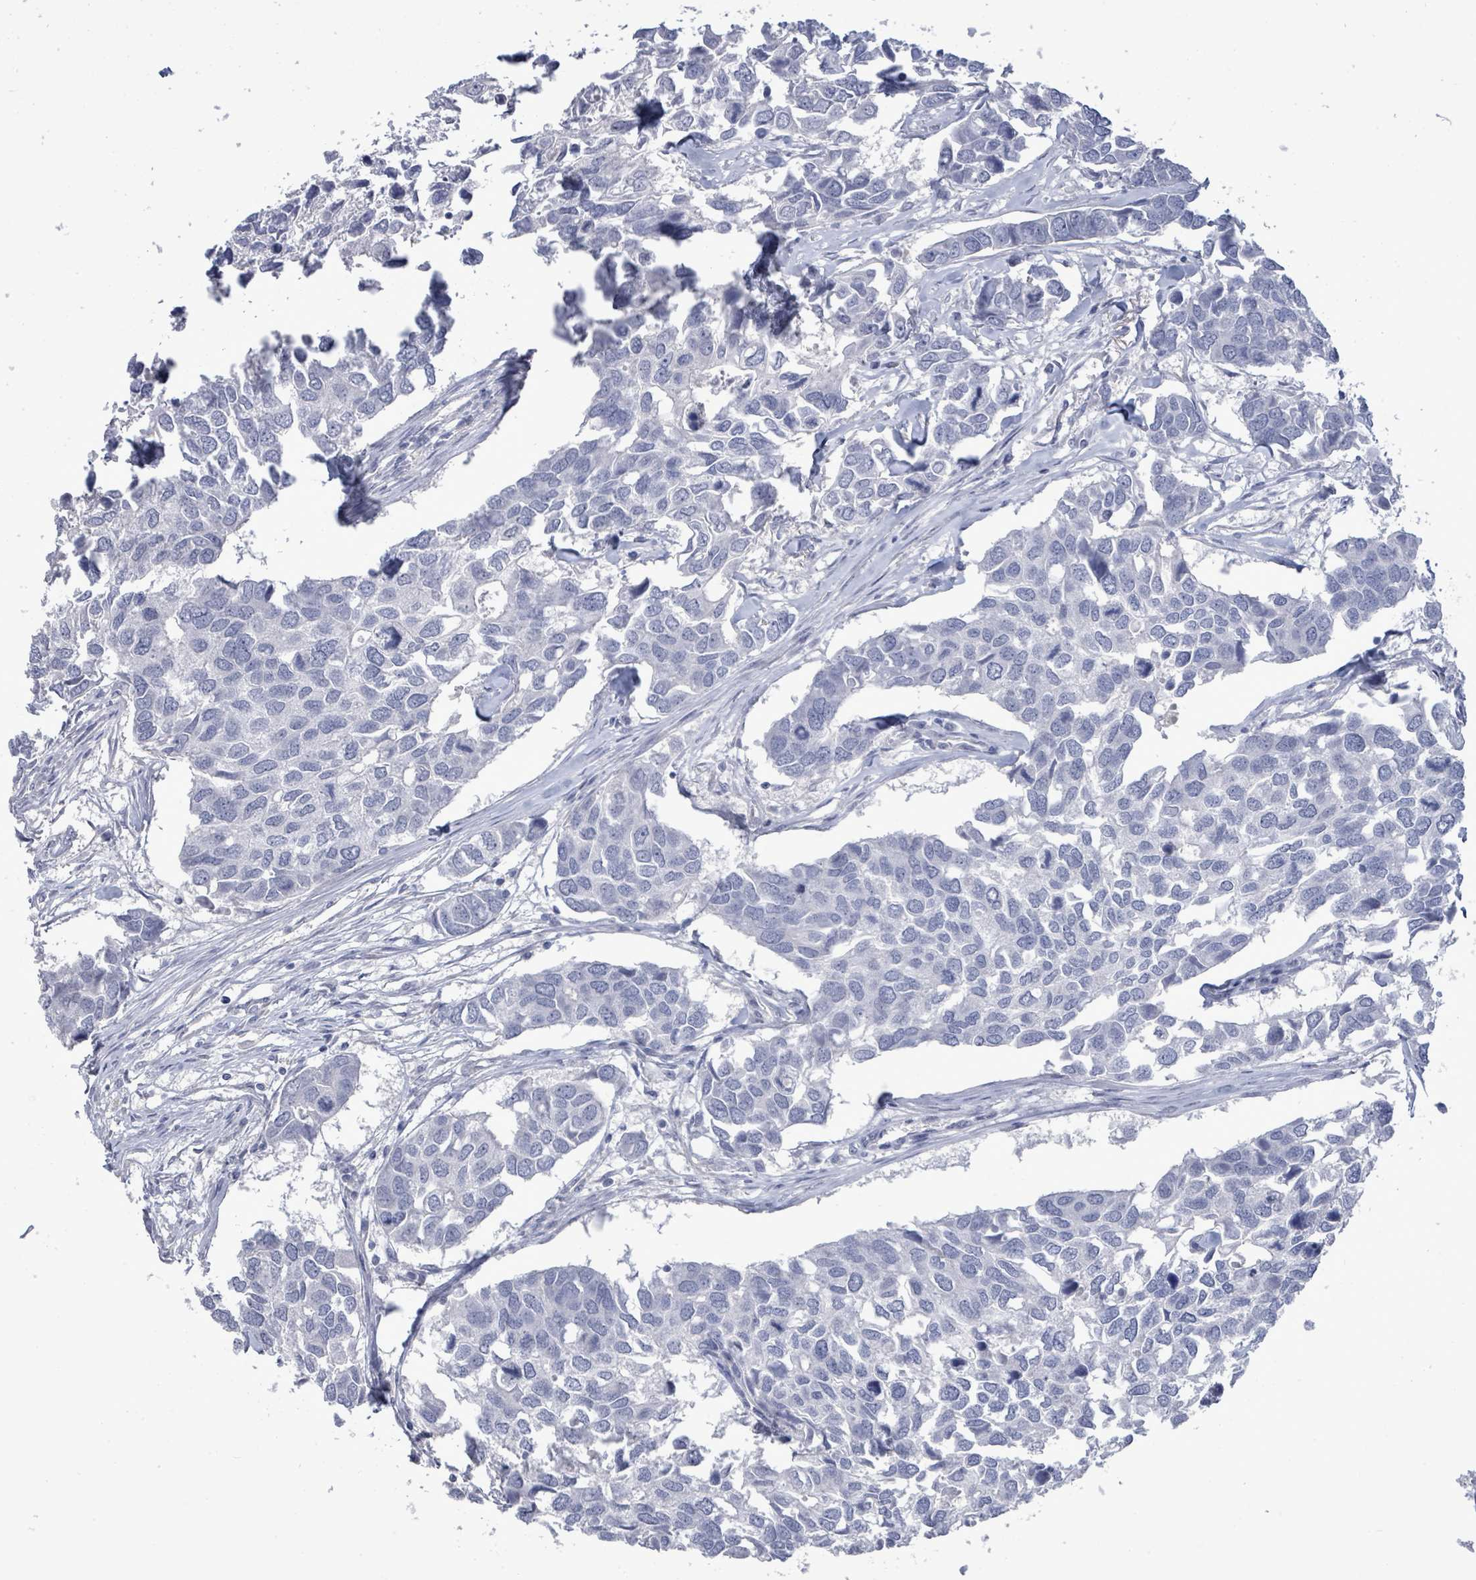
{"staining": {"intensity": "negative", "quantity": "none", "location": "none"}, "tissue": "breast cancer", "cell_type": "Tumor cells", "image_type": "cancer", "snomed": [{"axis": "morphology", "description": "Duct carcinoma"}, {"axis": "topography", "description": "Breast"}], "caption": "This micrograph is of breast cancer stained with IHC to label a protein in brown with the nuclei are counter-stained blue. There is no expression in tumor cells.", "gene": "CT45A5", "patient": {"sex": "female", "age": 83}}